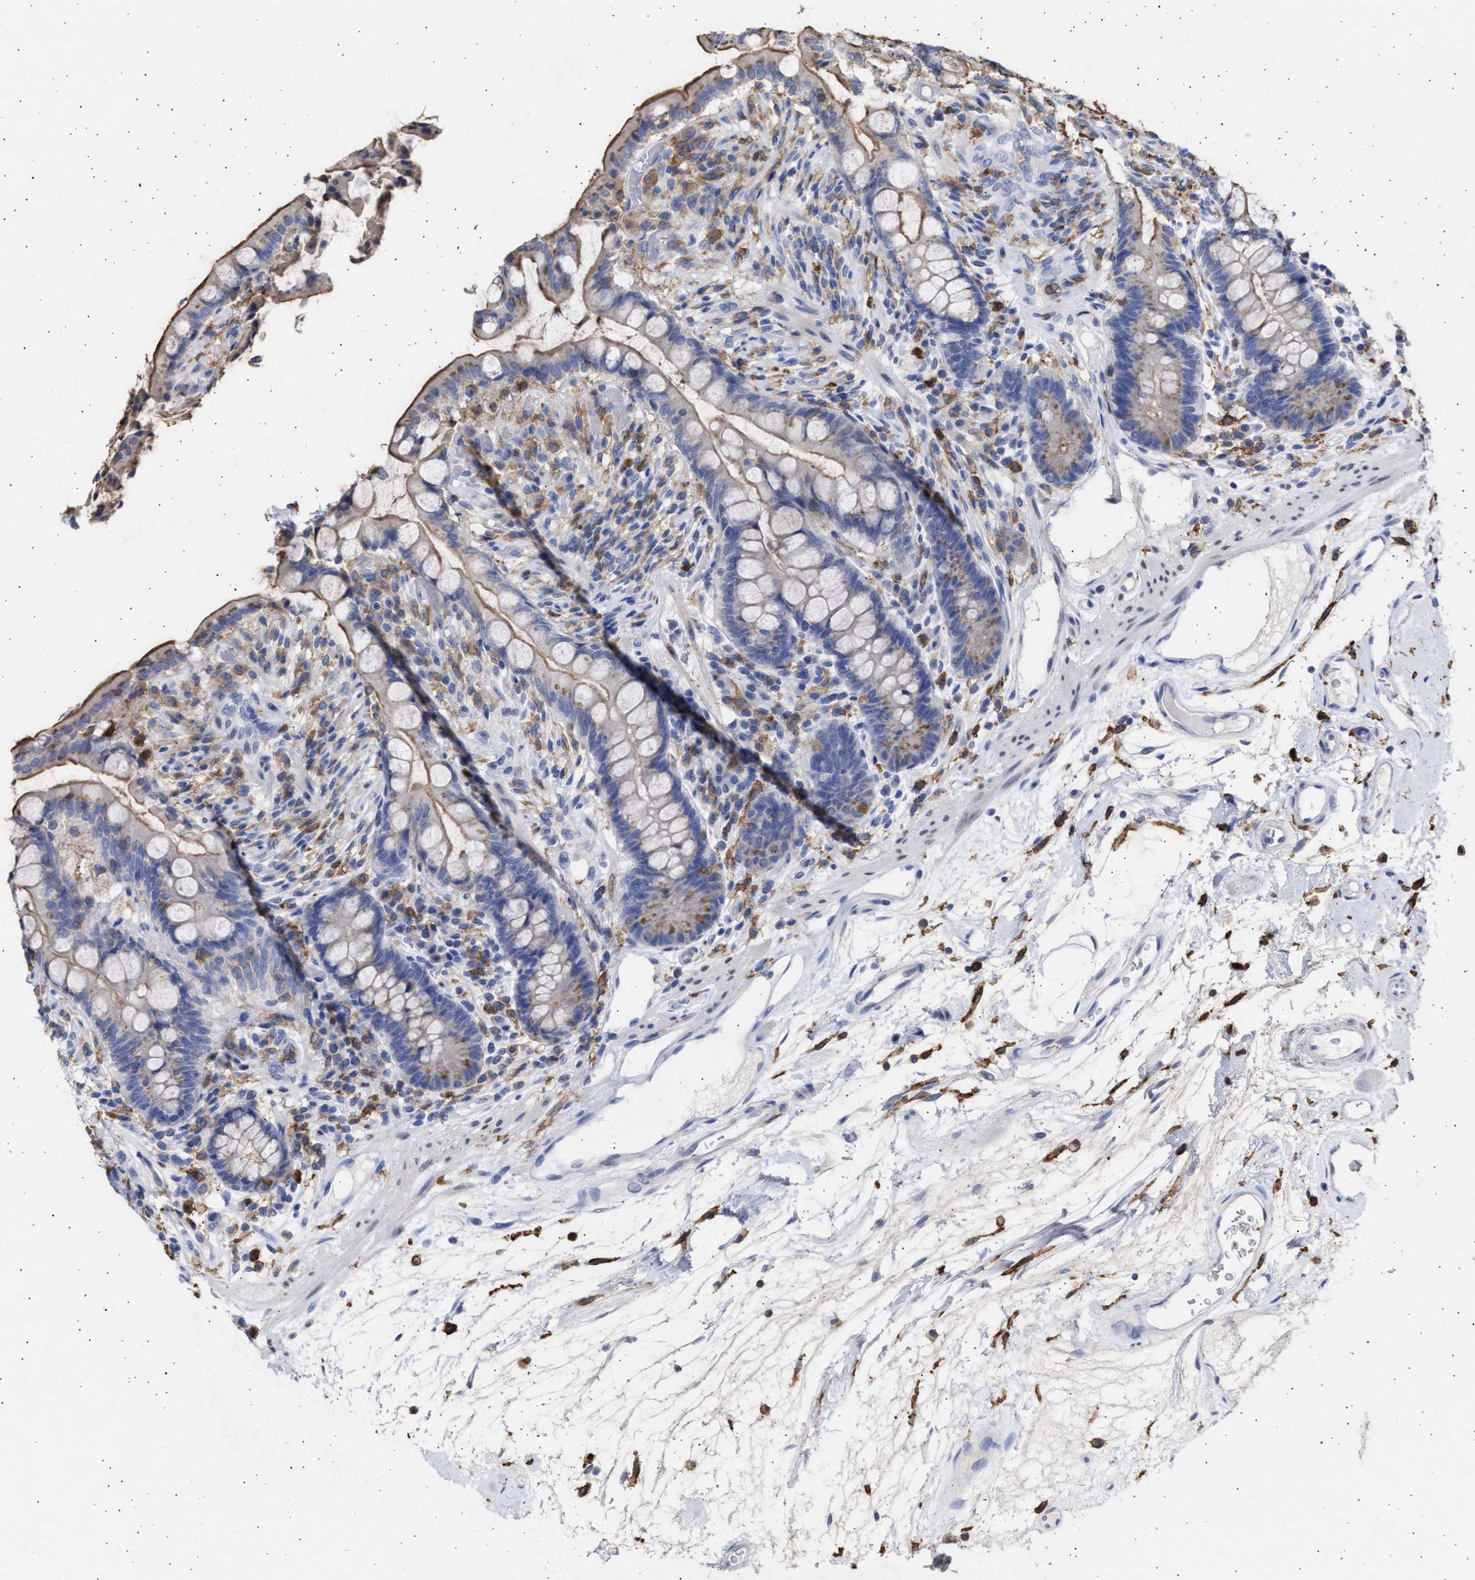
{"staining": {"intensity": "negative", "quantity": "none", "location": "none"}, "tissue": "colon", "cell_type": "Endothelial cells", "image_type": "normal", "snomed": [{"axis": "morphology", "description": "Normal tissue, NOS"}, {"axis": "topography", "description": "Colon"}], "caption": "This is an IHC histopathology image of normal colon. There is no staining in endothelial cells.", "gene": "FCER1A", "patient": {"sex": "male", "age": 73}}